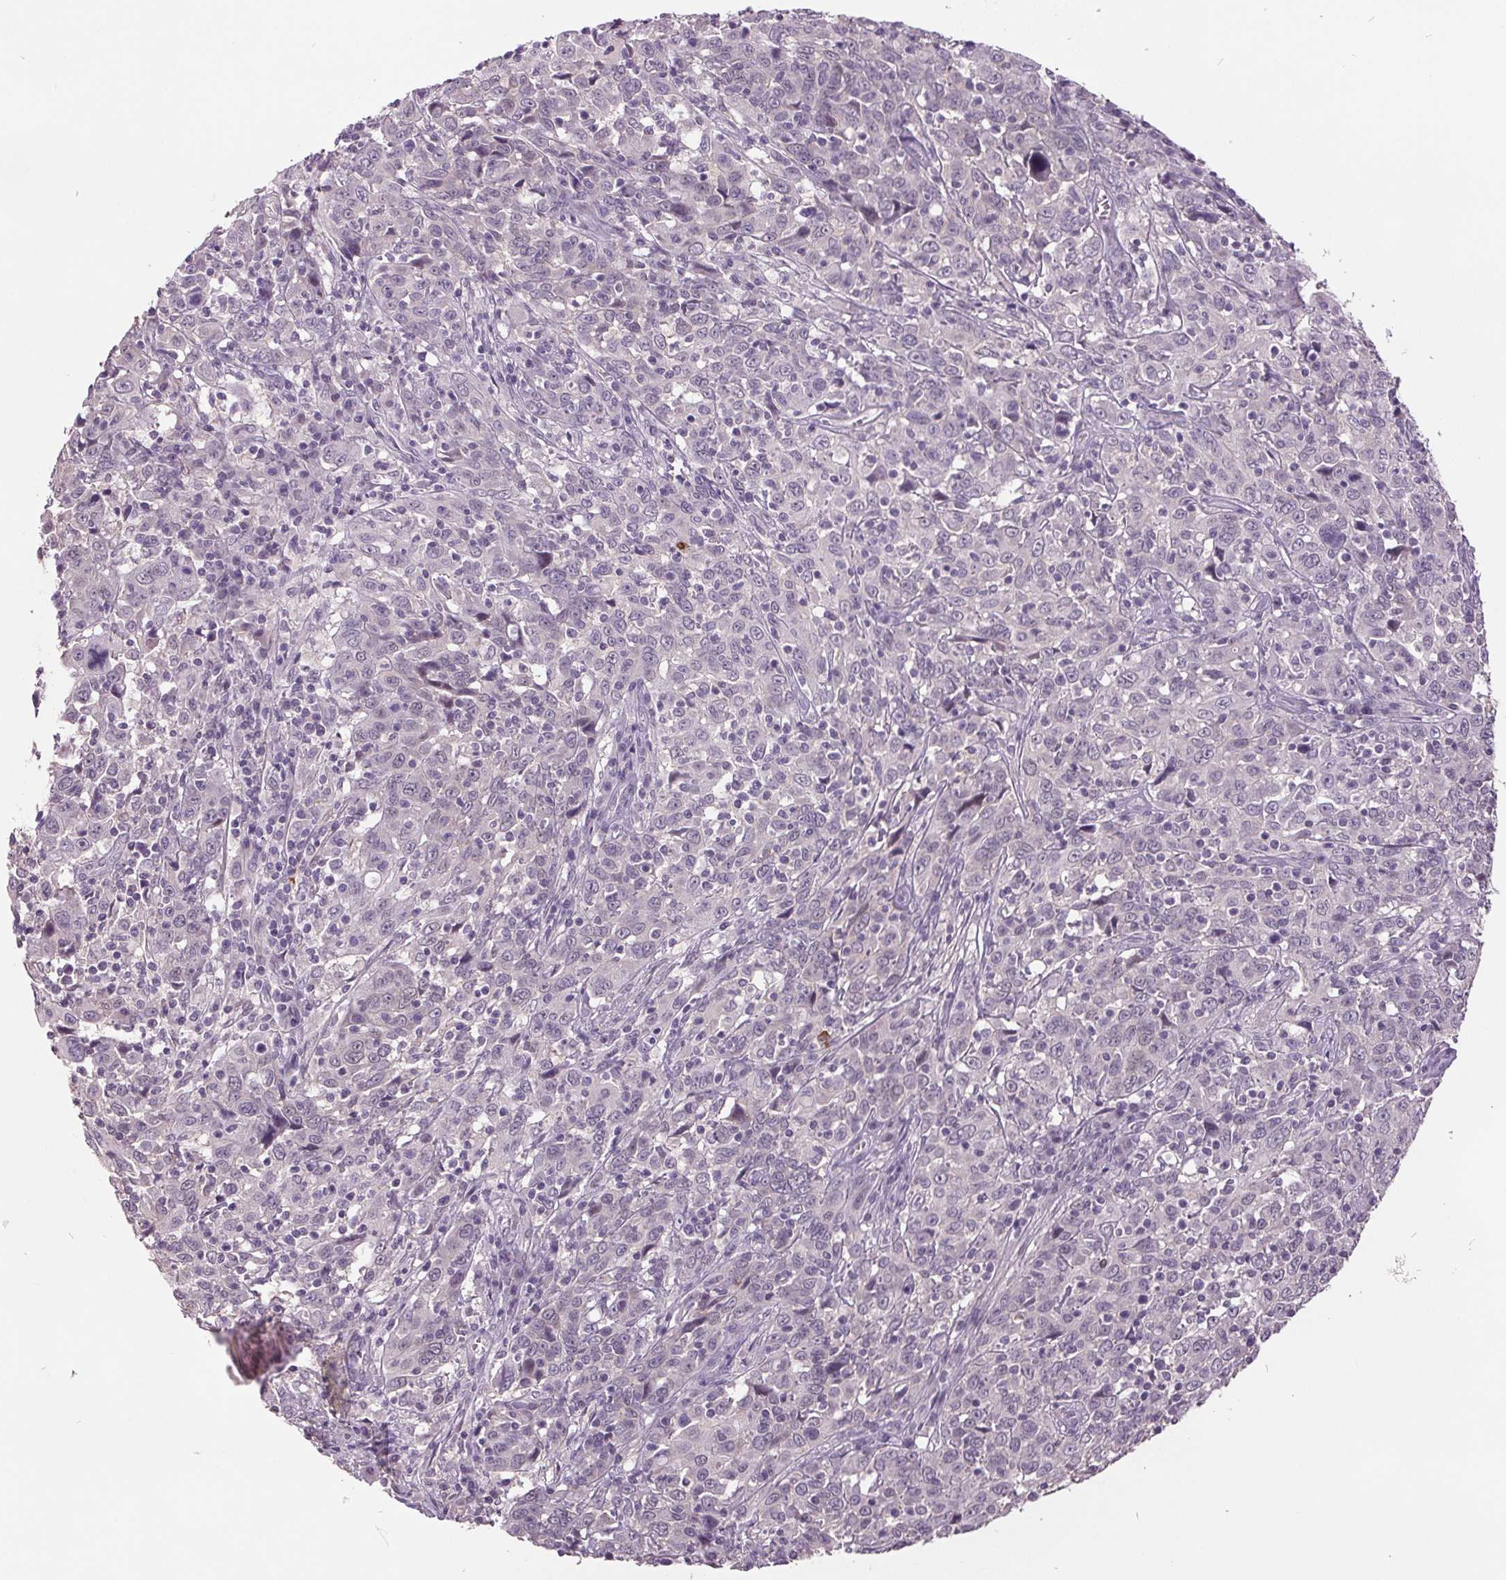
{"staining": {"intensity": "negative", "quantity": "none", "location": "none"}, "tissue": "cervical cancer", "cell_type": "Tumor cells", "image_type": "cancer", "snomed": [{"axis": "morphology", "description": "Squamous cell carcinoma, NOS"}, {"axis": "topography", "description": "Cervix"}], "caption": "Tumor cells are negative for brown protein staining in cervical cancer.", "gene": "C2orf16", "patient": {"sex": "female", "age": 46}}